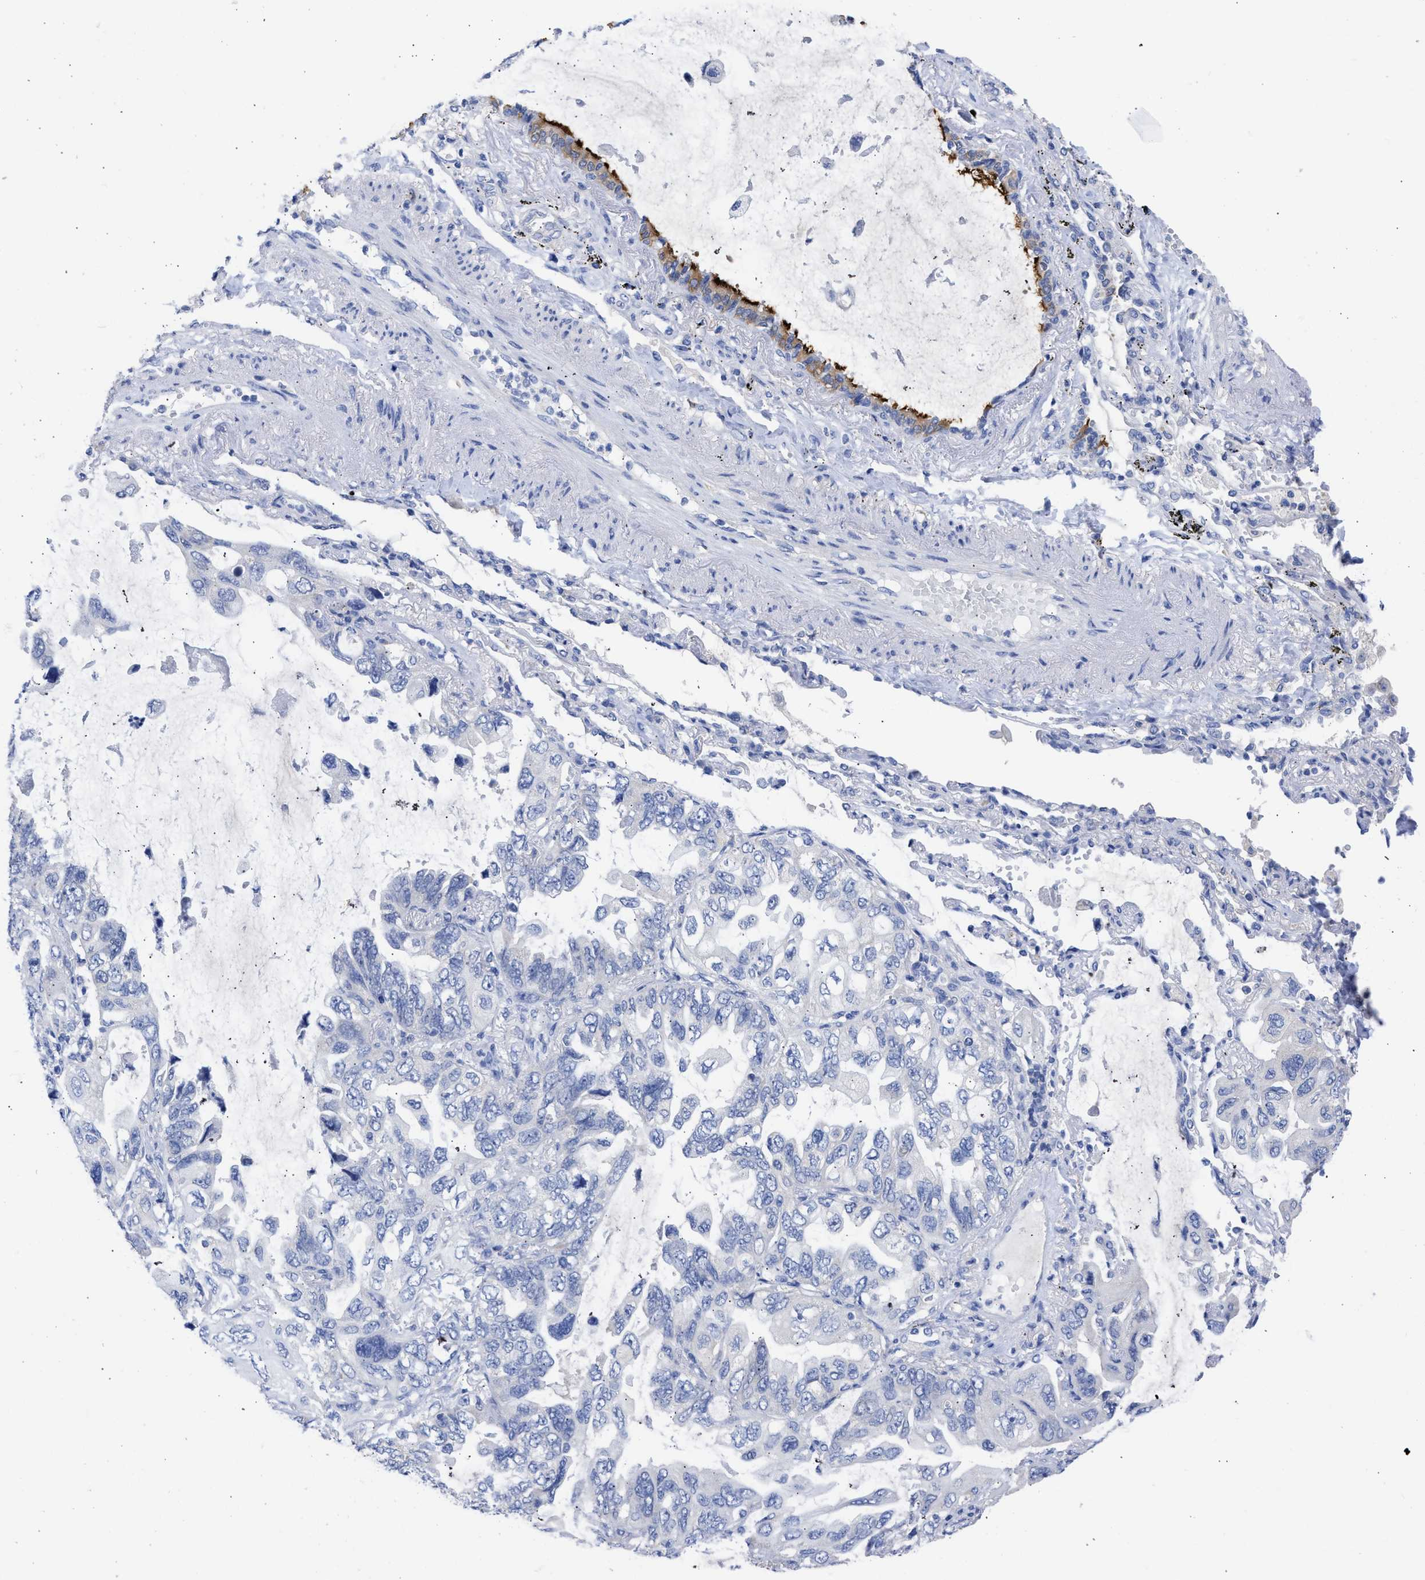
{"staining": {"intensity": "negative", "quantity": "none", "location": "none"}, "tissue": "lung cancer", "cell_type": "Tumor cells", "image_type": "cancer", "snomed": [{"axis": "morphology", "description": "Squamous cell carcinoma, NOS"}, {"axis": "topography", "description": "Lung"}], "caption": "Human lung cancer (squamous cell carcinoma) stained for a protein using immunohistochemistry exhibits no expression in tumor cells.", "gene": "RSPH1", "patient": {"sex": "female", "age": 73}}